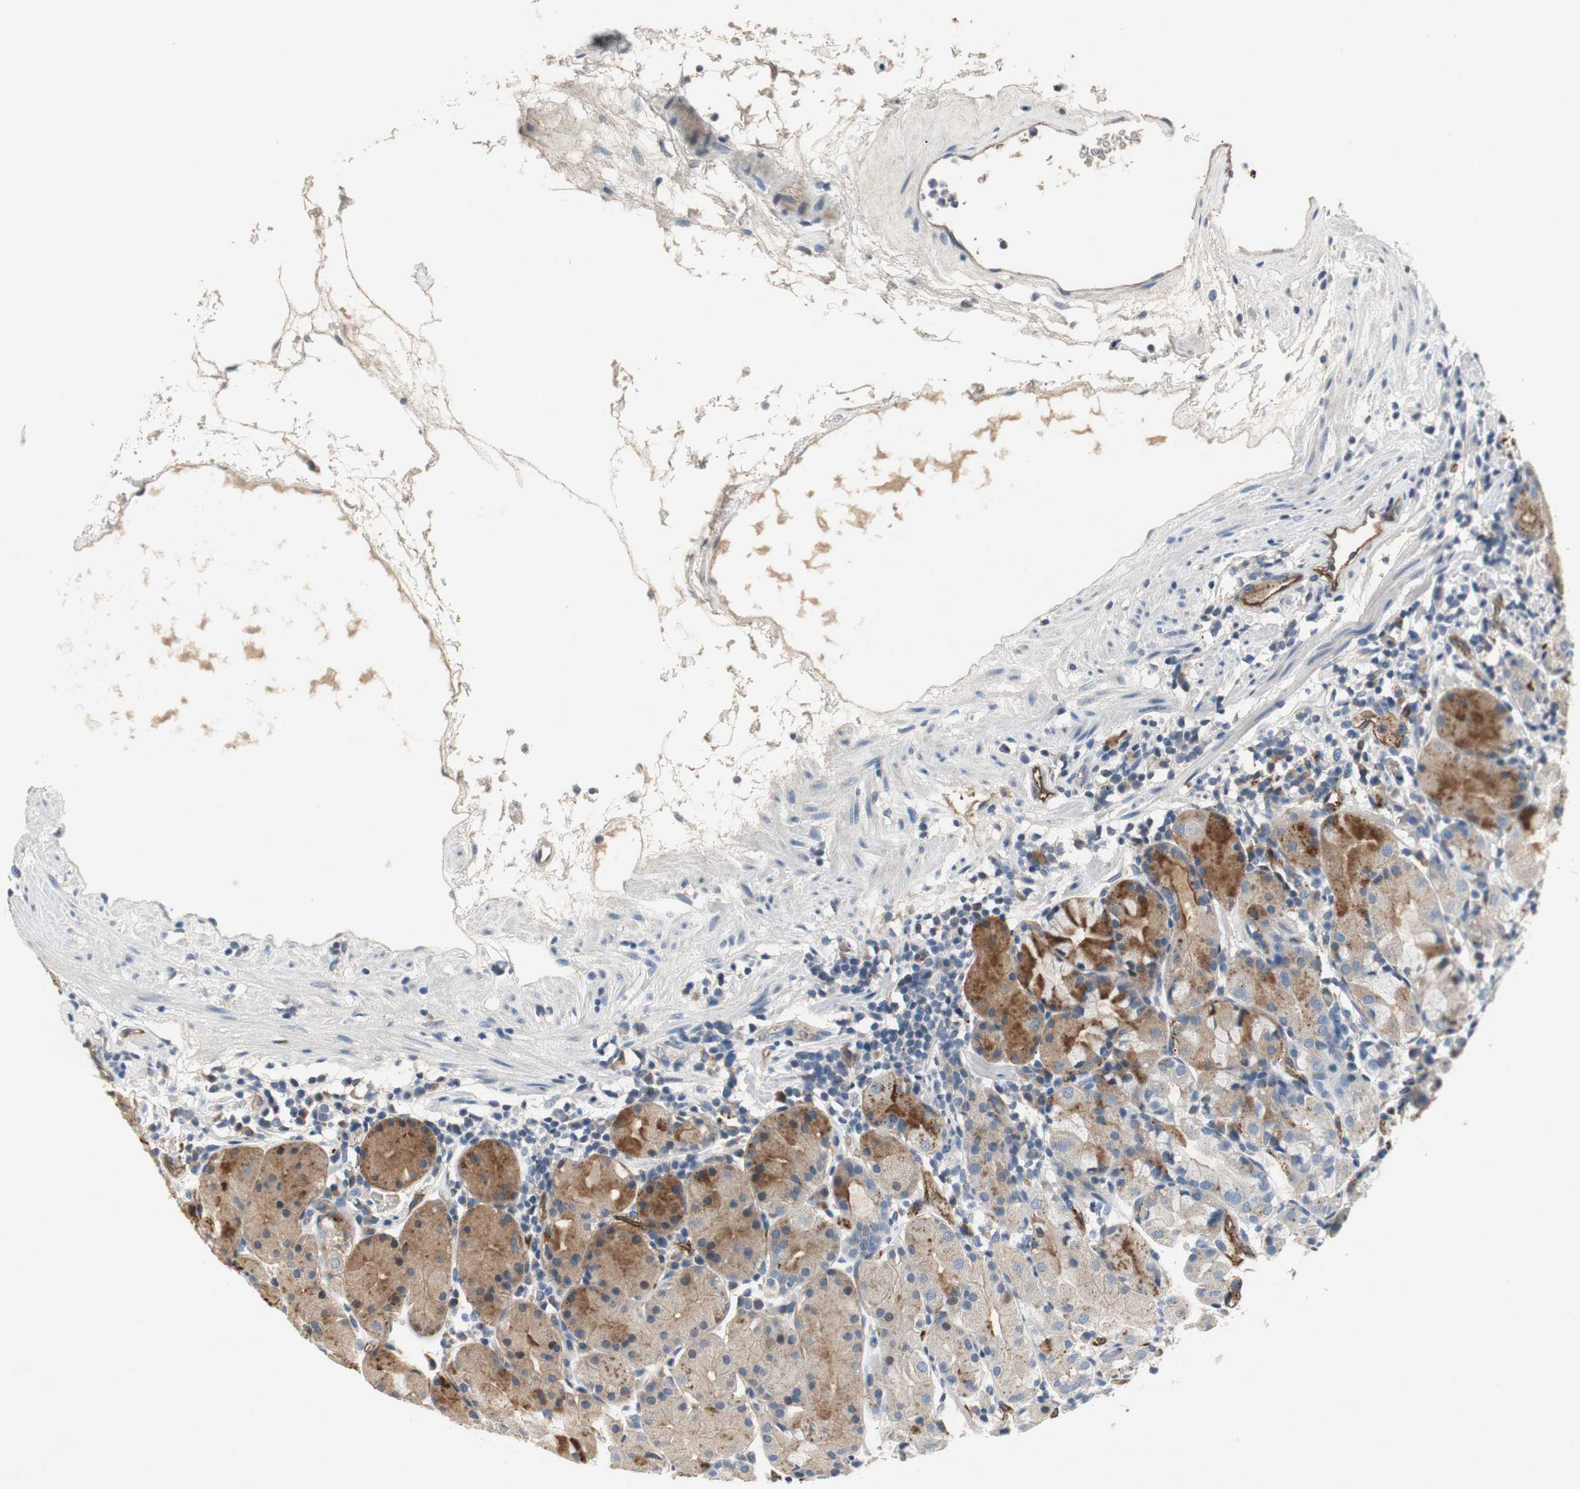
{"staining": {"intensity": "moderate", "quantity": "<25%", "location": "cytoplasmic/membranous"}, "tissue": "stomach", "cell_type": "Glandular cells", "image_type": "normal", "snomed": [{"axis": "morphology", "description": "Normal tissue, NOS"}, {"axis": "topography", "description": "Stomach"}, {"axis": "topography", "description": "Stomach, lower"}], "caption": "An IHC photomicrograph of unremarkable tissue is shown. Protein staining in brown labels moderate cytoplasmic/membranous positivity in stomach within glandular cells. (Stains: DAB in brown, nuclei in blue, Microscopy: brightfield microscopy at high magnification).", "gene": "ALPL", "patient": {"sex": "female", "age": 75}}